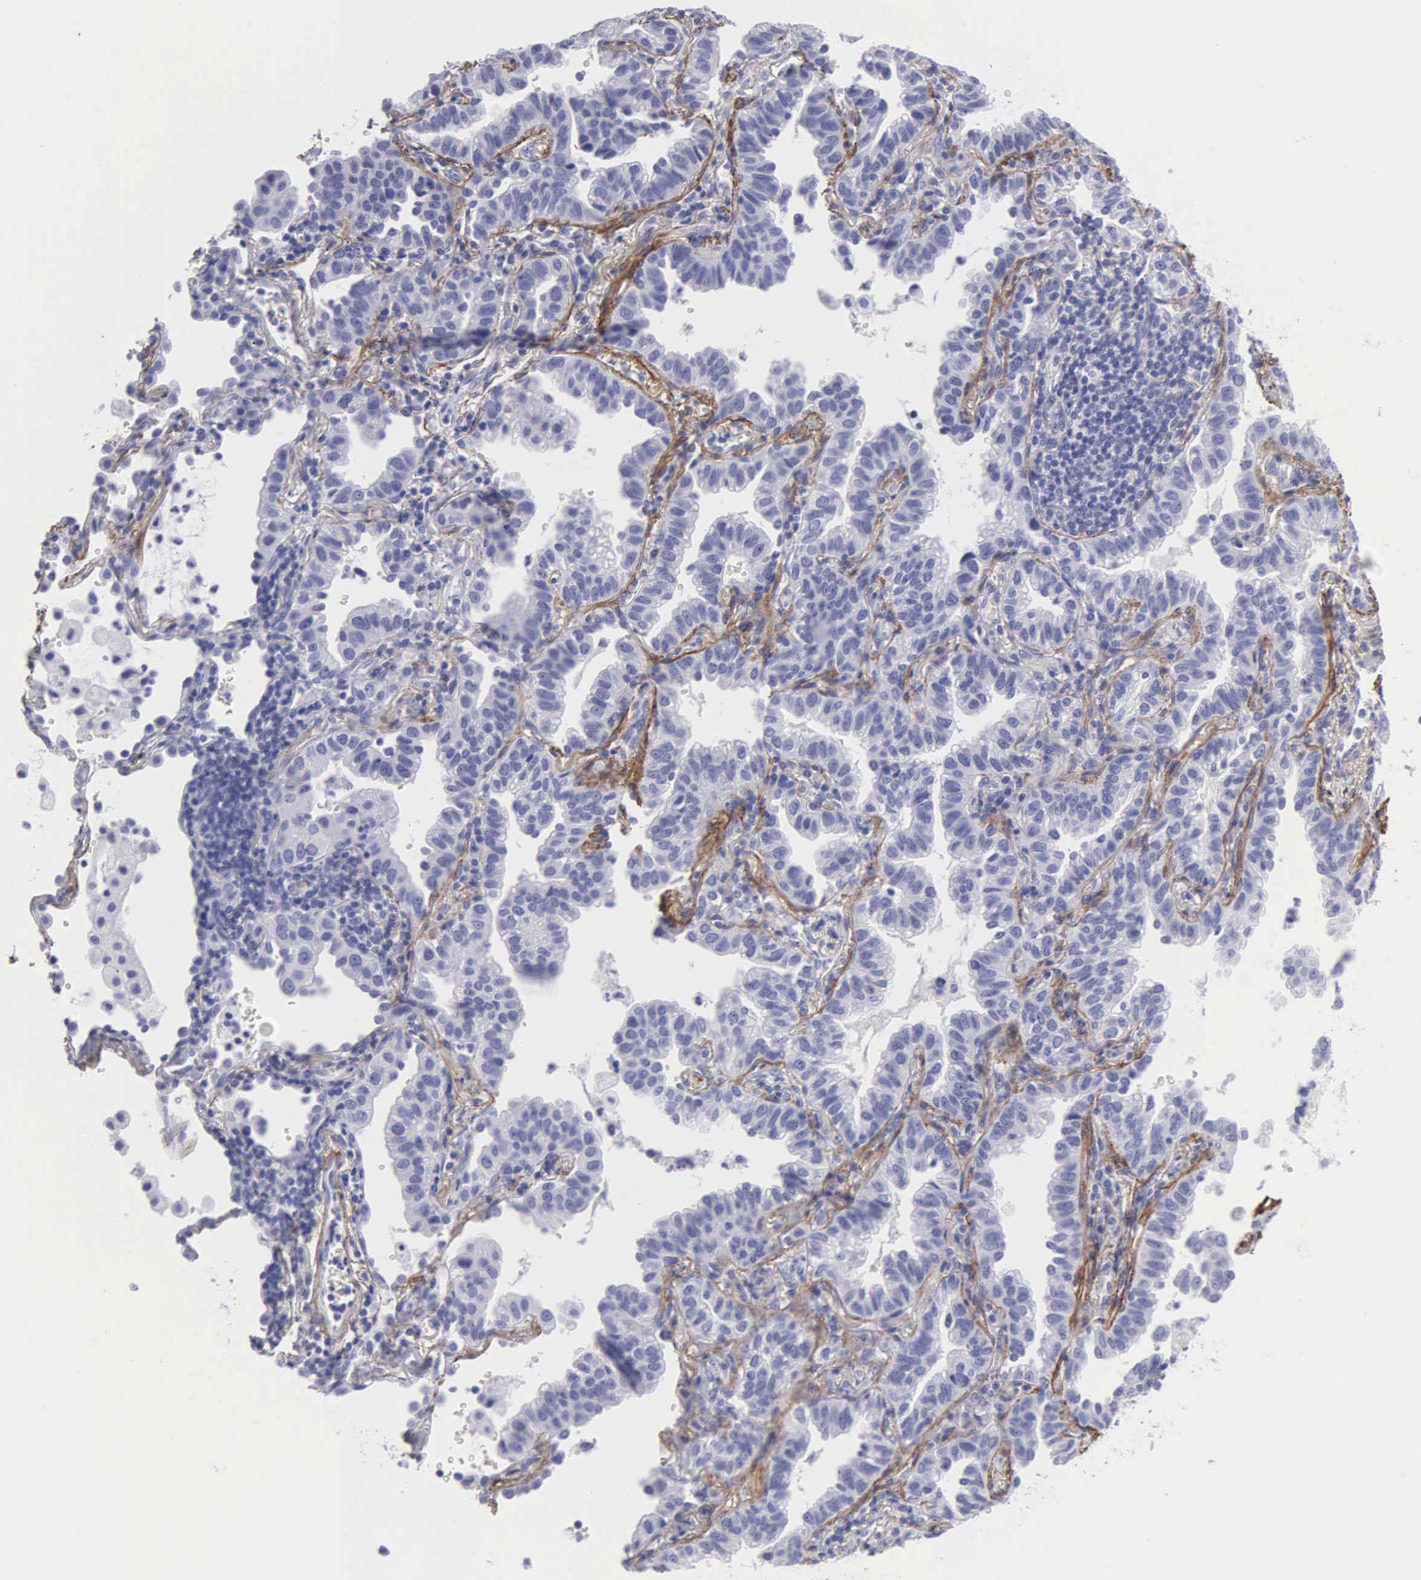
{"staining": {"intensity": "negative", "quantity": "none", "location": "none"}, "tissue": "lung cancer", "cell_type": "Tumor cells", "image_type": "cancer", "snomed": [{"axis": "morphology", "description": "Adenocarcinoma, NOS"}, {"axis": "topography", "description": "Lung"}], "caption": "The IHC image has no significant staining in tumor cells of adenocarcinoma (lung) tissue. (DAB (3,3'-diaminobenzidine) immunohistochemistry visualized using brightfield microscopy, high magnification).", "gene": "FBLN5", "patient": {"sex": "female", "age": 50}}